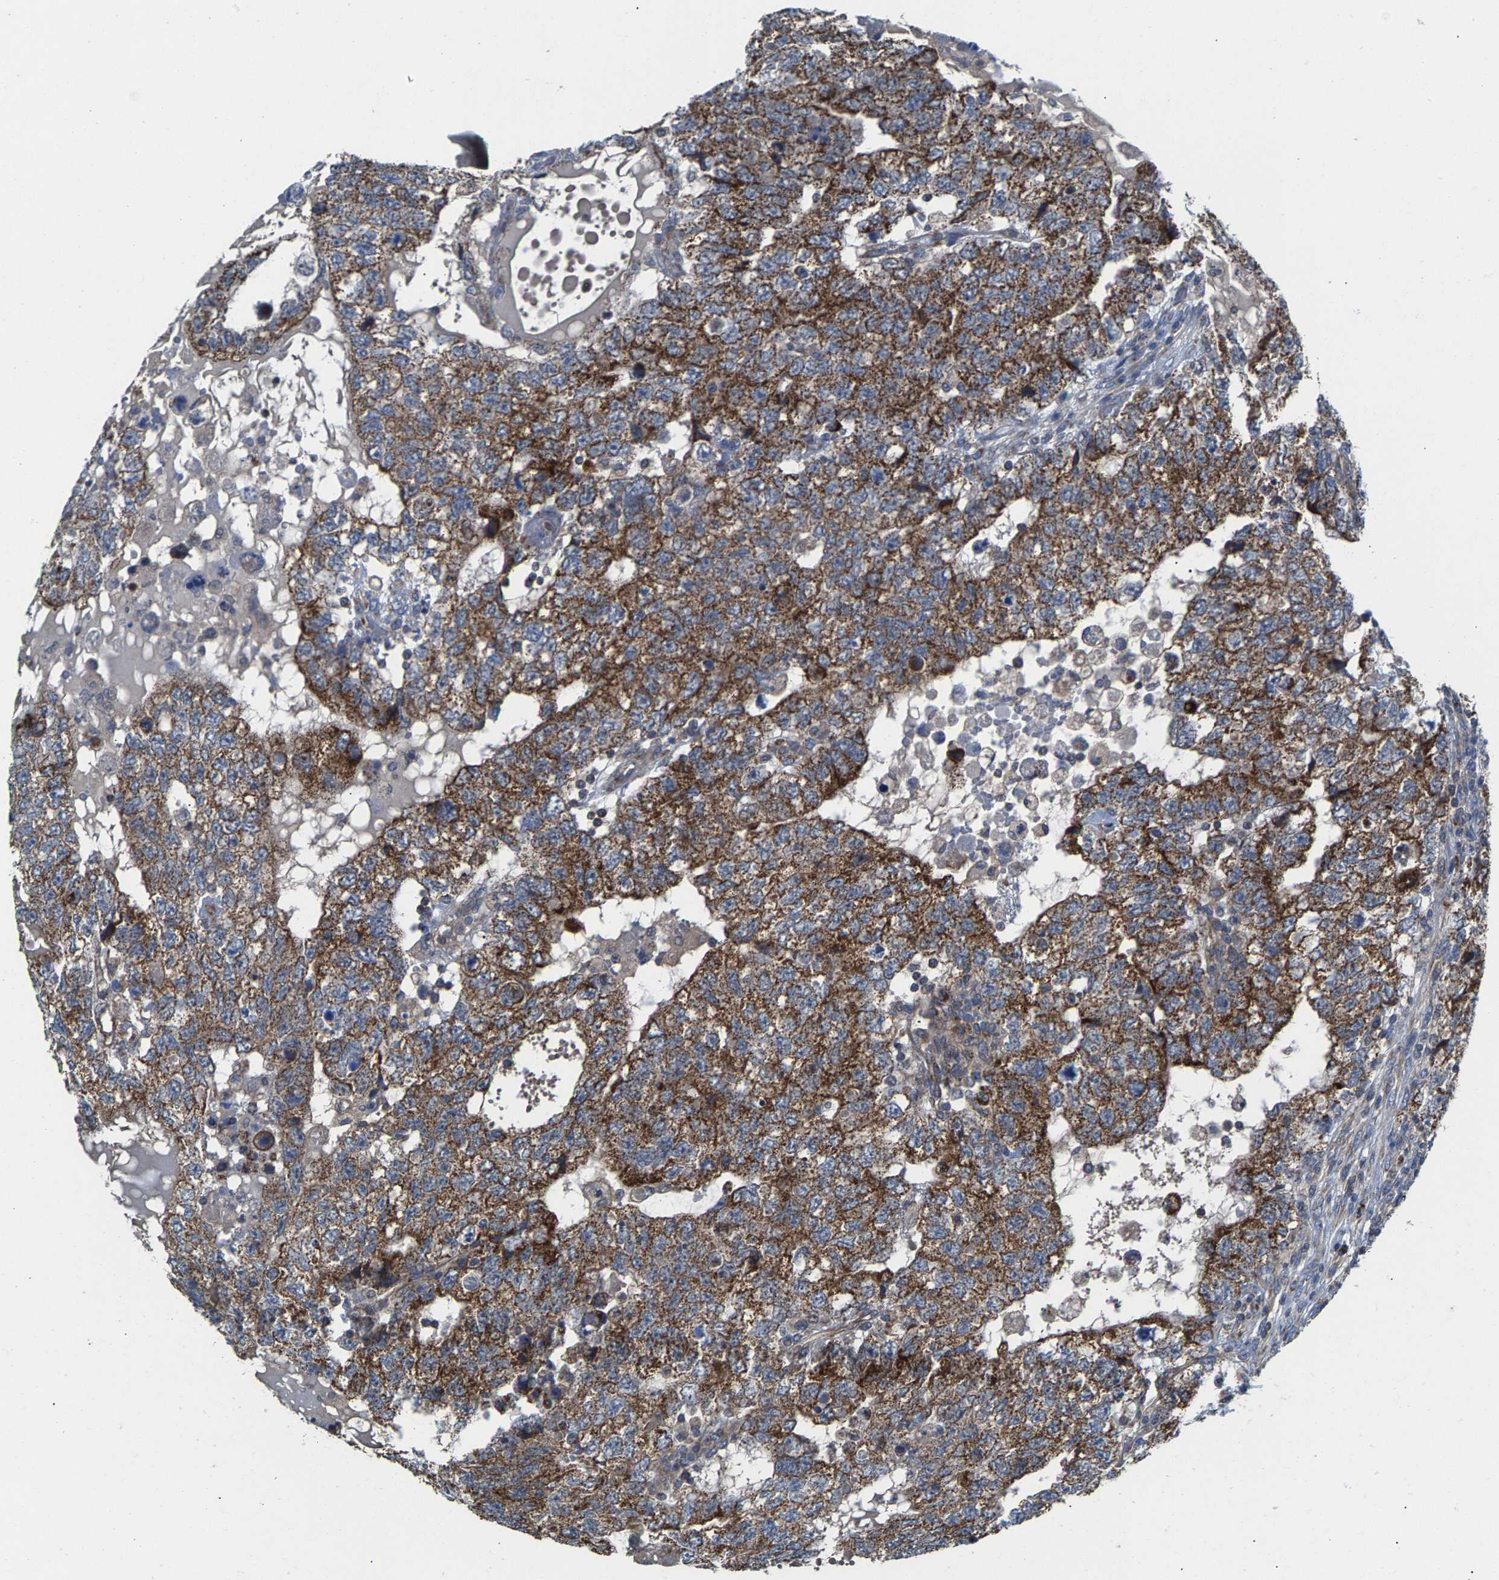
{"staining": {"intensity": "moderate", "quantity": ">75%", "location": "cytoplasmic/membranous"}, "tissue": "testis cancer", "cell_type": "Tumor cells", "image_type": "cancer", "snomed": [{"axis": "morphology", "description": "Carcinoma, Embryonal, NOS"}, {"axis": "topography", "description": "Testis"}], "caption": "This micrograph displays testis cancer stained with IHC to label a protein in brown. The cytoplasmic/membranous of tumor cells show moderate positivity for the protein. Nuclei are counter-stained blue.", "gene": "MRM1", "patient": {"sex": "male", "age": 36}}